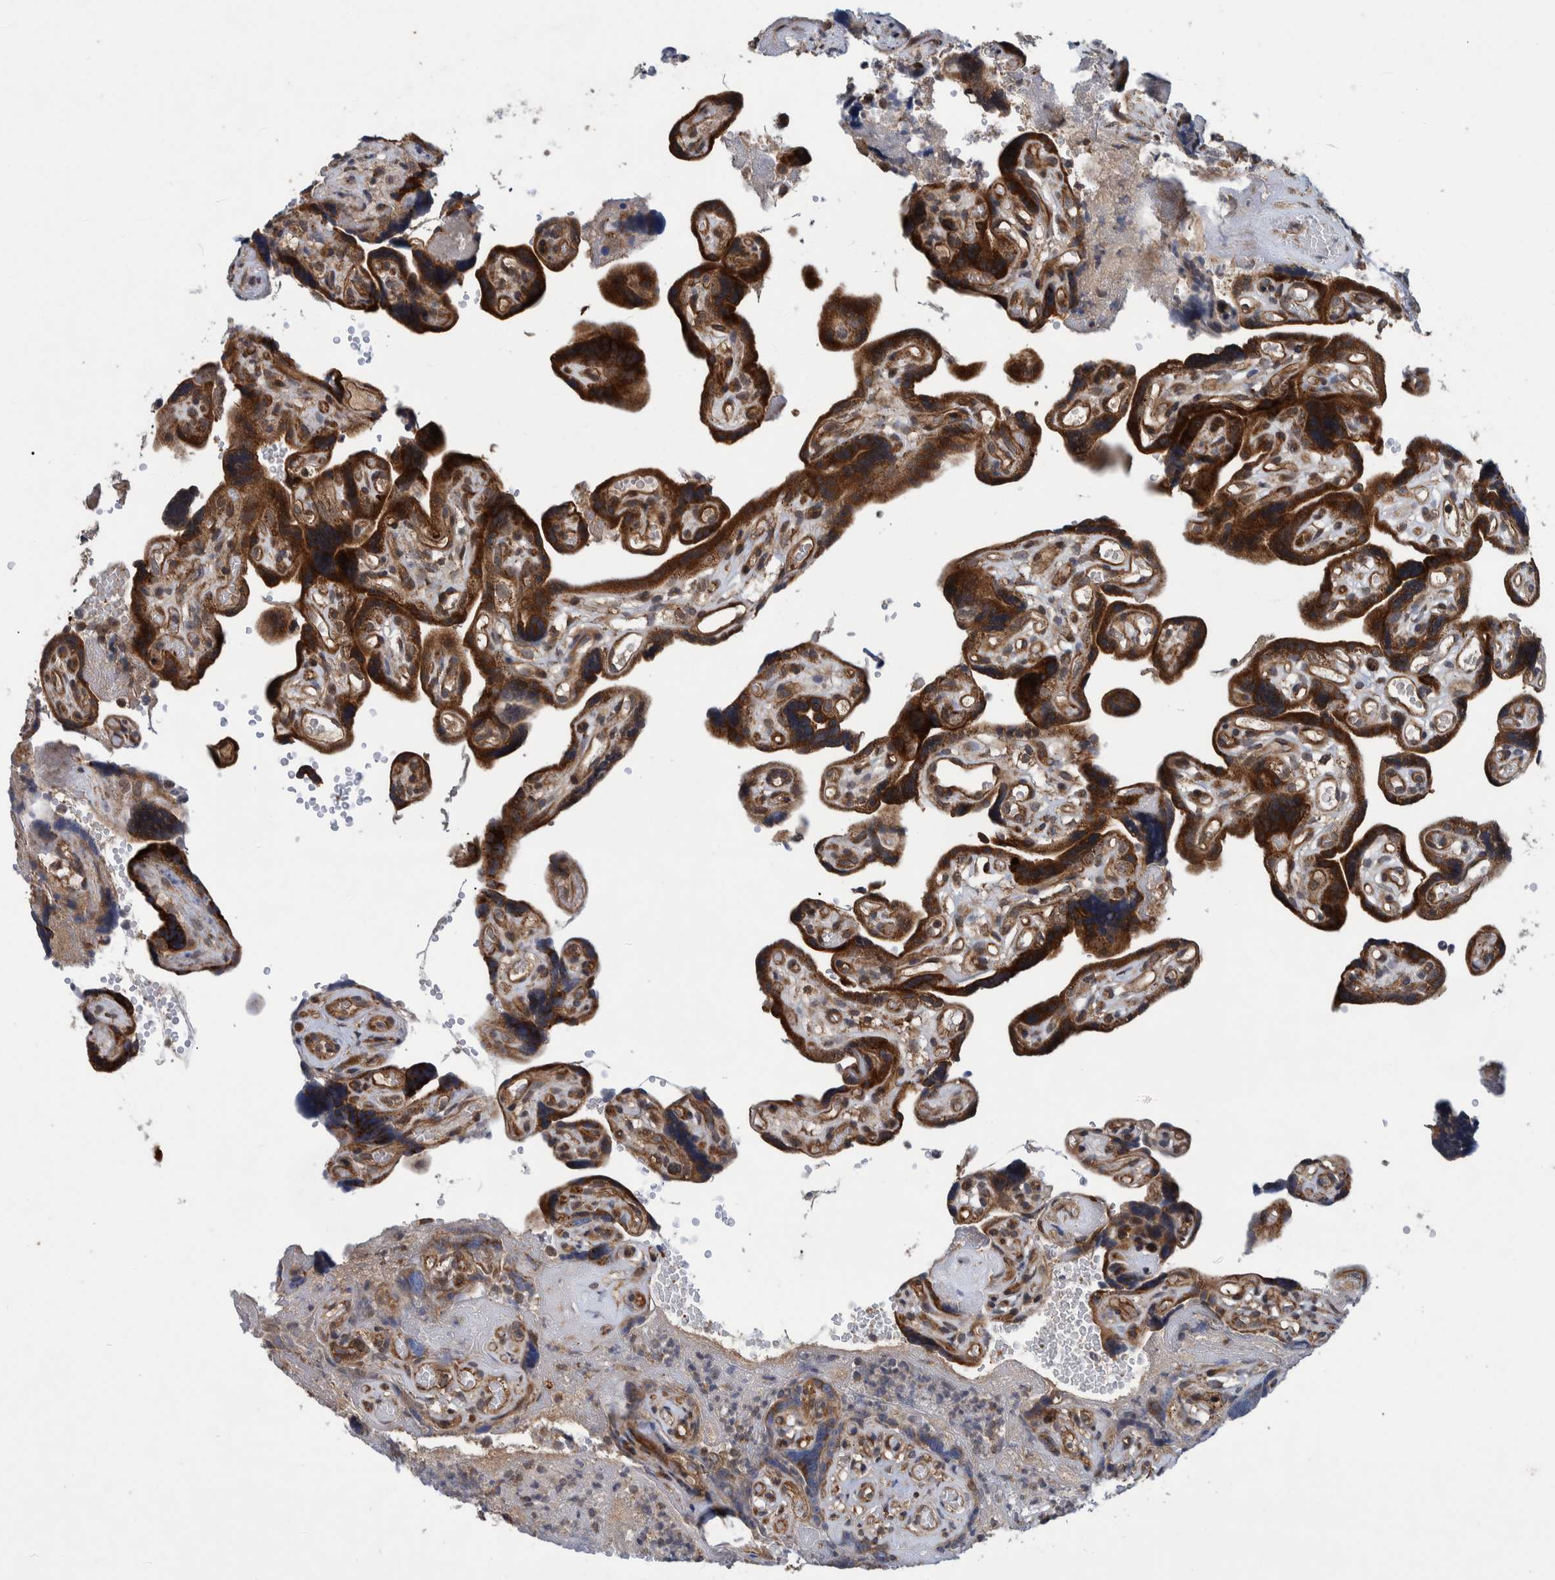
{"staining": {"intensity": "moderate", "quantity": ">75%", "location": "cytoplasmic/membranous"}, "tissue": "placenta", "cell_type": "Decidual cells", "image_type": "normal", "snomed": [{"axis": "morphology", "description": "Normal tissue, NOS"}, {"axis": "topography", "description": "Placenta"}], "caption": "Protein expression by immunohistochemistry (IHC) shows moderate cytoplasmic/membranous expression in about >75% of decidual cells in unremarkable placenta.", "gene": "MRPS7", "patient": {"sex": "female", "age": 30}}